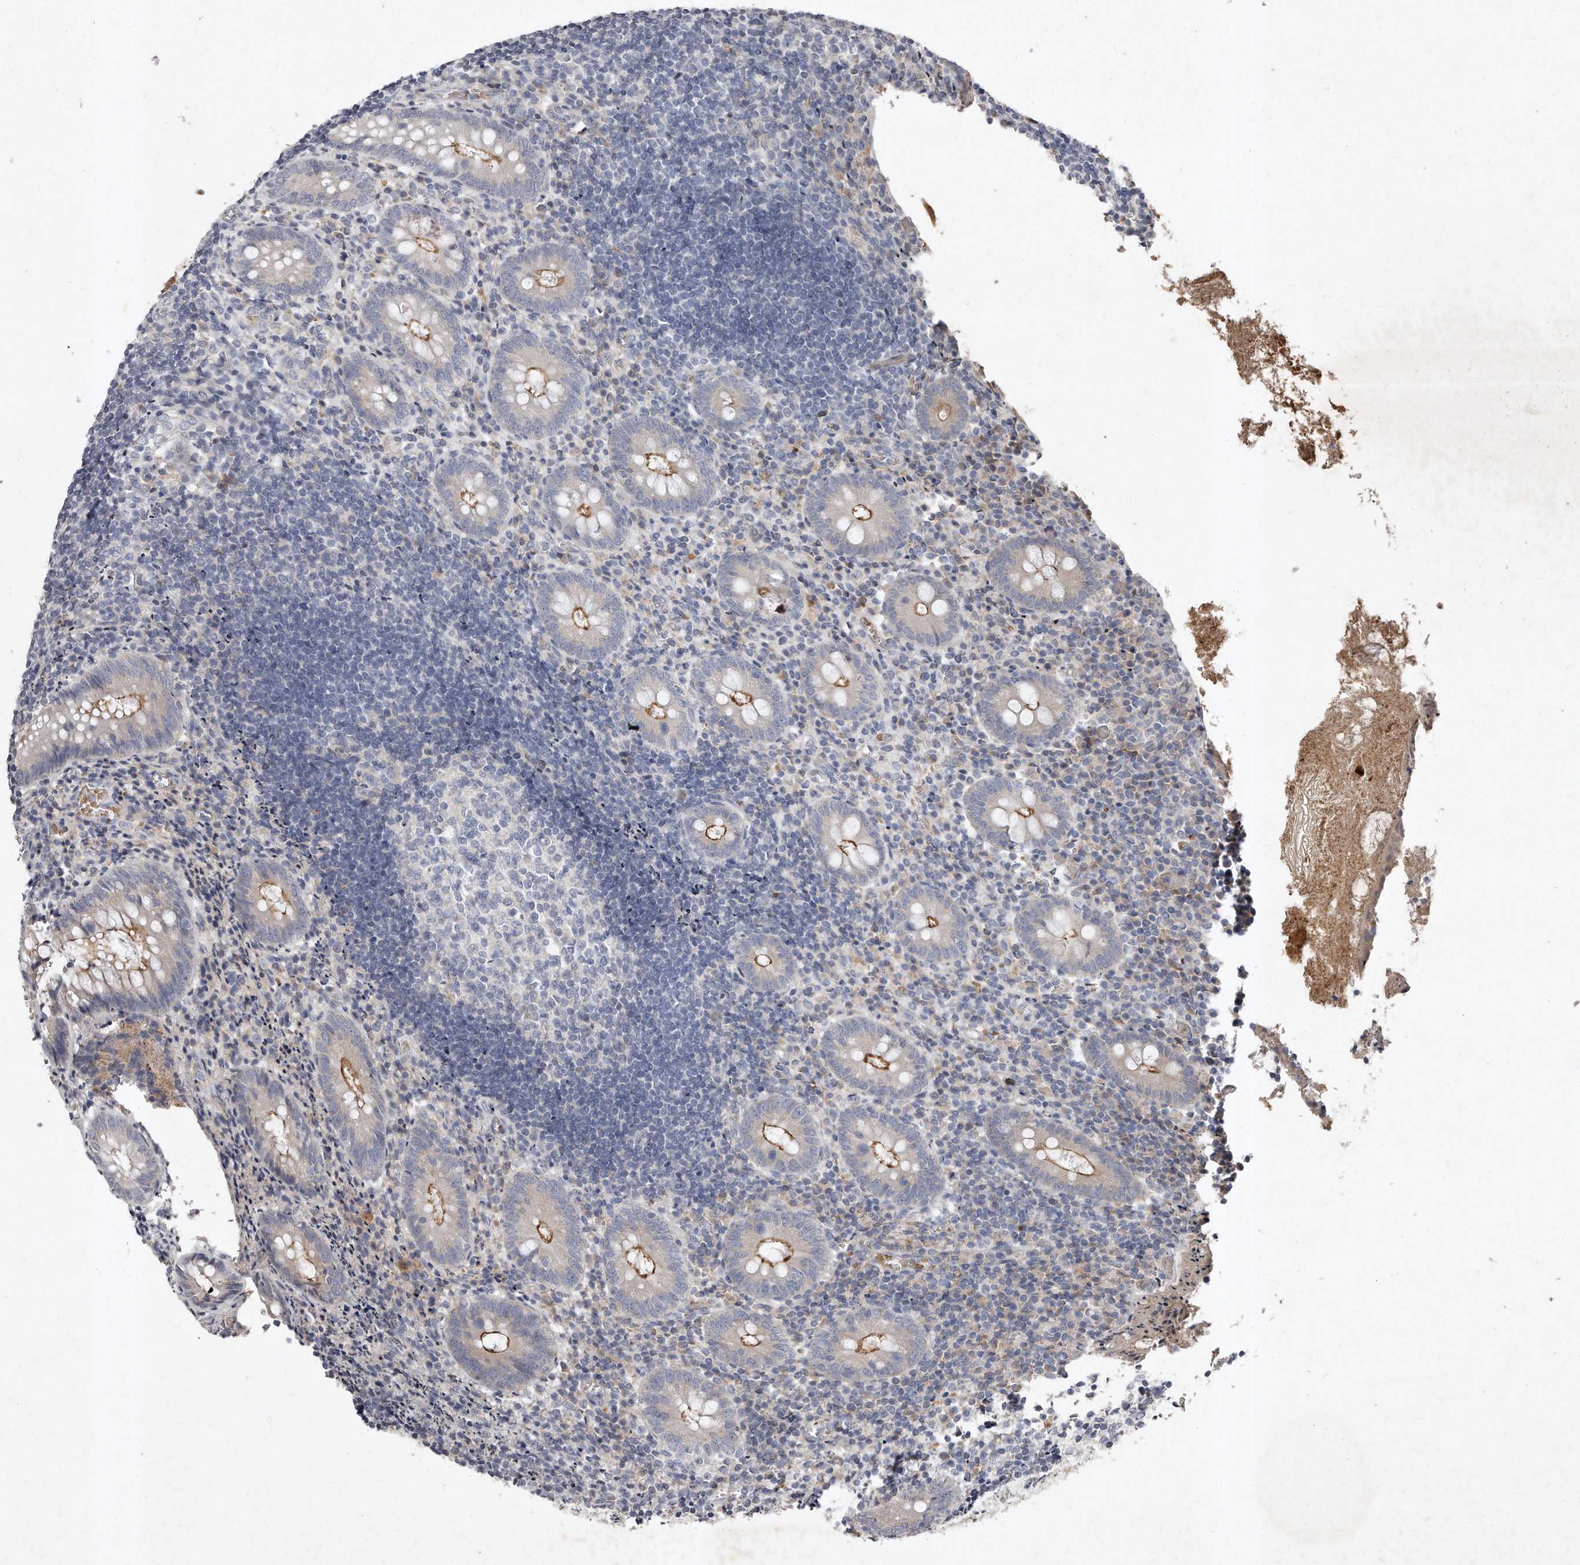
{"staining": {"intensity": "moderate", "quantity": "<25%", "location": "cytoplasmic/membranous"}, "tissue": "appendix", "cell_type": "Glandular cells", "image_type": "normal", "snomed": [{"axis": "morphology", "description": "Normal tissue, NOS"}, {"axis": "topography", "description": "Appendix"}], "caption": "This micrograph exhibits normal appendix stained with immunohistochemistry (IHC) to label a protein in brown. The cytoplasmic/membranous of glandular cells show moderate positivity for the protein. Nuclei are counter-stained blue.", "gene": "TECR", "patient": {"sex": "female", "age": 17}}